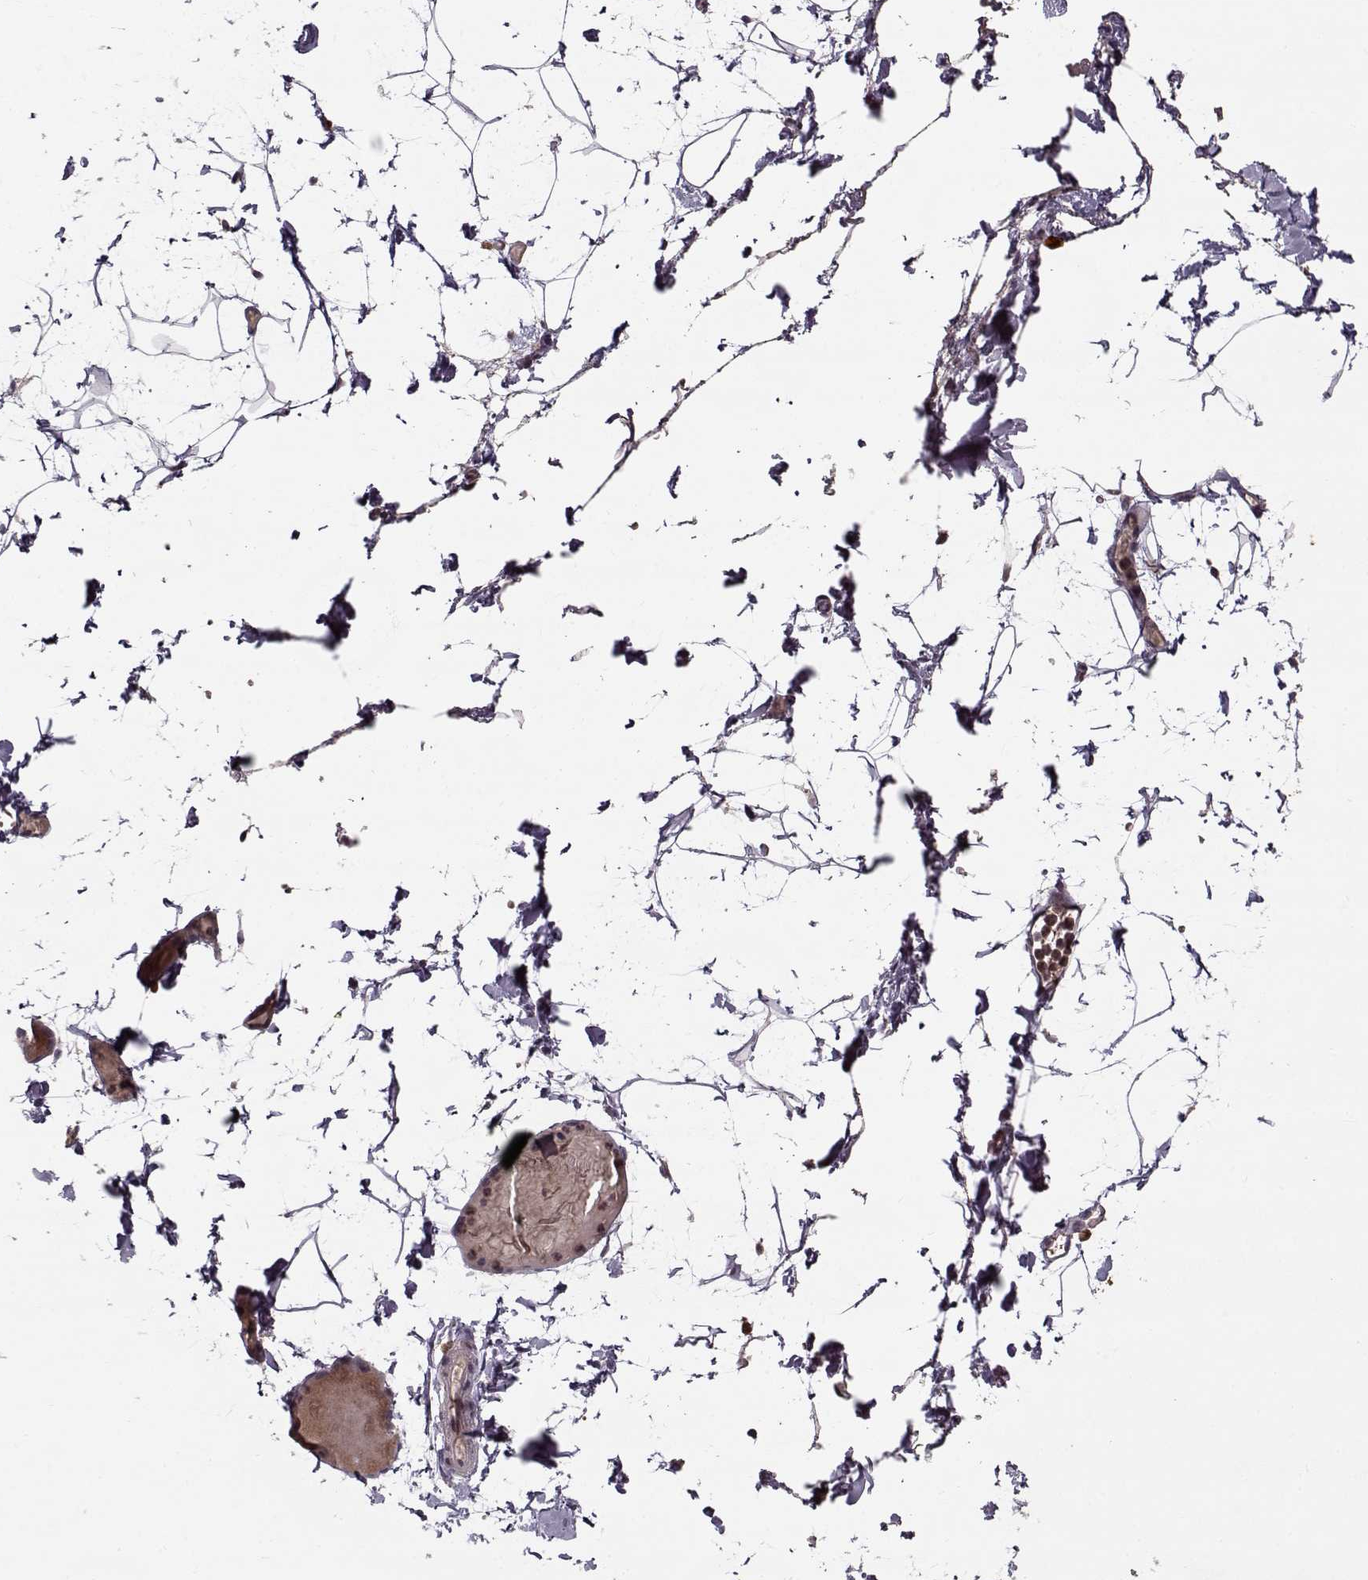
{"staining": {"intensity": "negative", "quantity": "none", "location": "none"}, "tissue": "soft tissue", "cell_type": "Fibroblasts", "image_type": "normal", "snomed": [{"axis": "morphology", "description": "Normal tissue, NOS"}, {"axis": "topography", "description": "Gallbladder"}, {"axis": "topography", "description": "Peripheral nerve tissue"}], "caption": "The IHC image has no significant positivity in fibroblasts of soft tissue. Brightfield microscopy of immunohistochemistry stained with DAB (3,3'-diaminobenzidine) (brown) and hematoxylin (blue), captured at high magnification.", "gene": "DENND4B", "patient": {"sex": "female", "age": 45}}